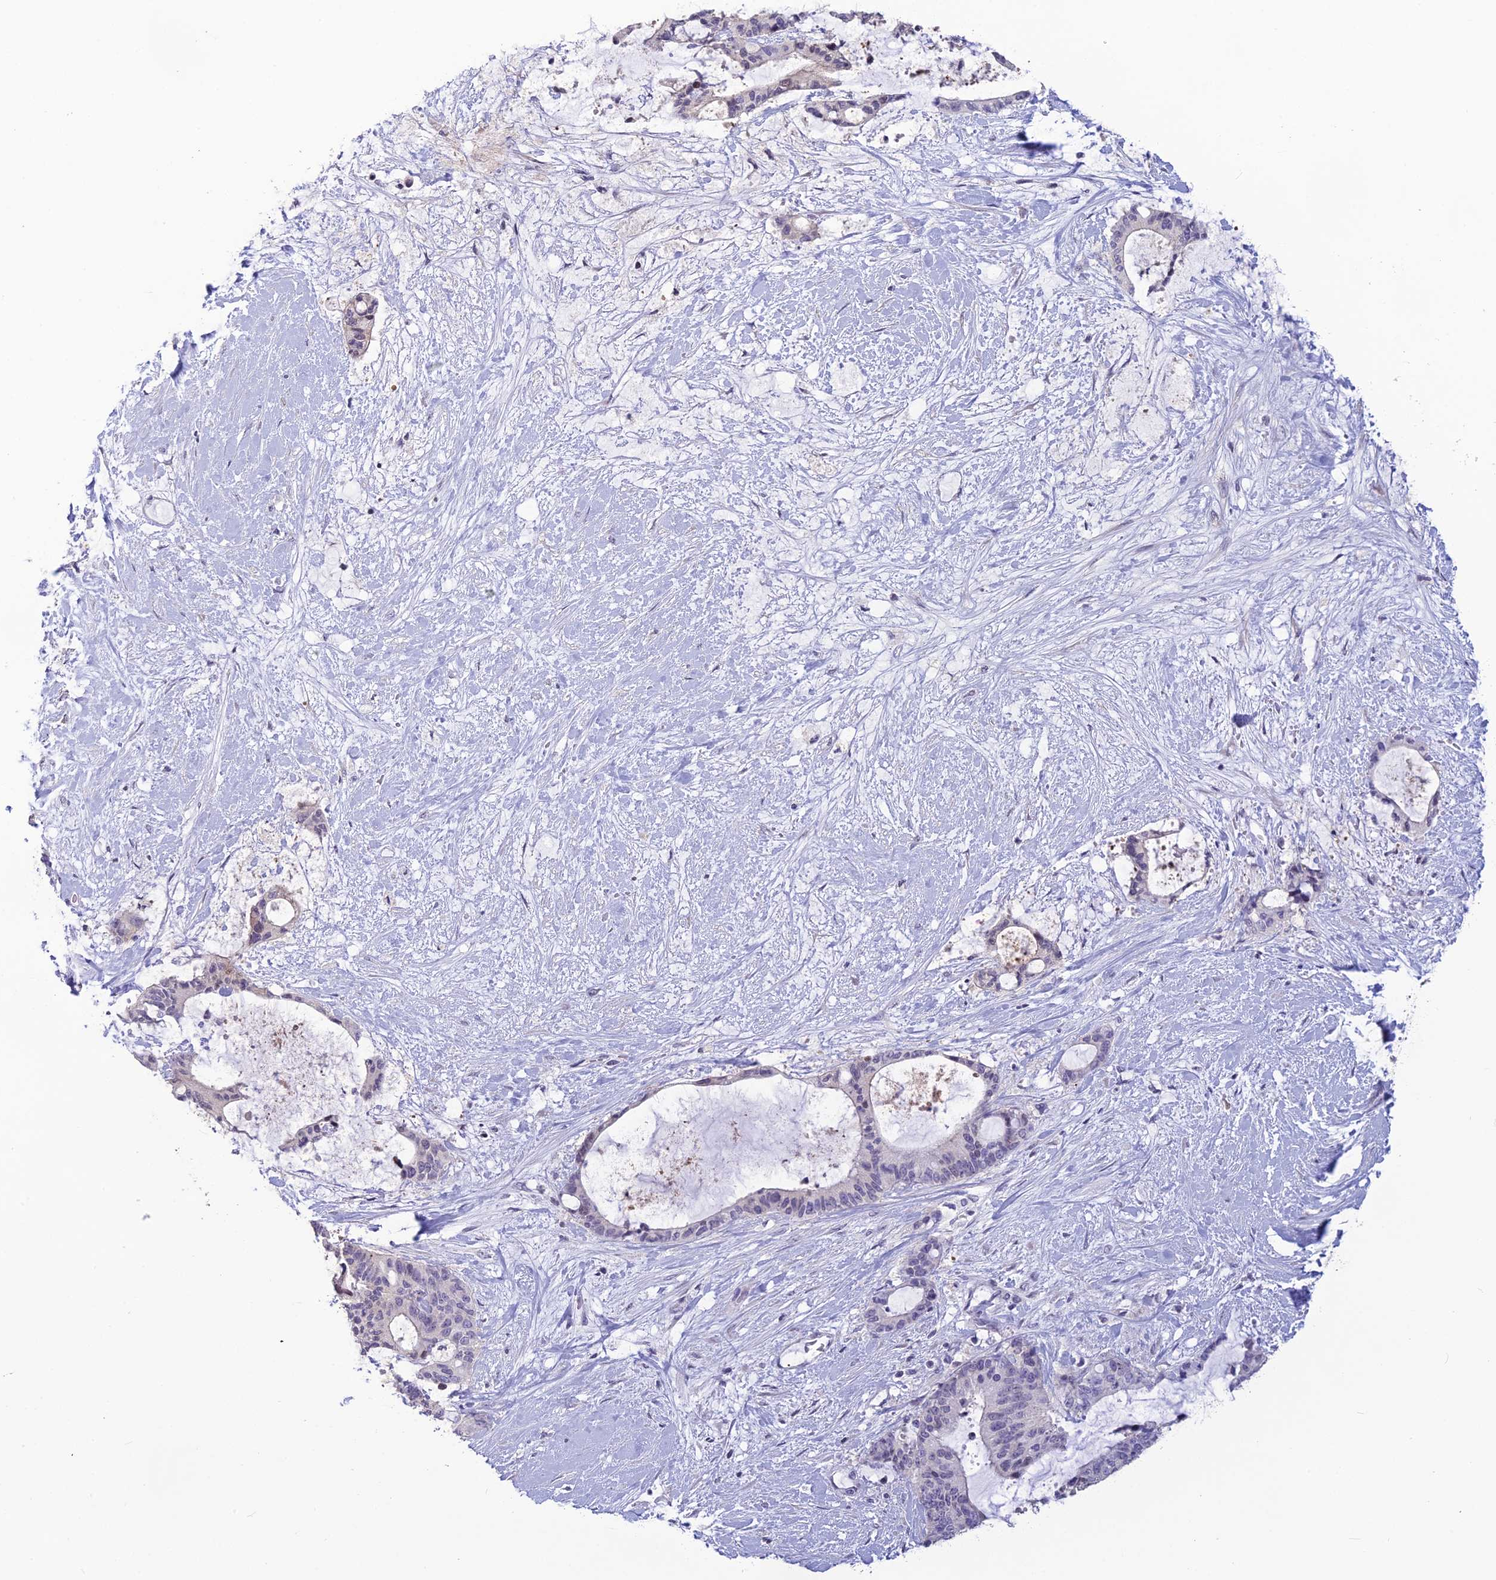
{"staining": {"intensity": "negative", "quantity": "none", "location": "none"}, "tissue": "liver cancer", "cell_type": "Tumor cells", "image_type": "cancer", "snomed": [{"axis": "morphology", "description": "Normal tissue, NOS"}, {"axis": "morphology", "description": "Cholangiocarcinoma"}, {"axis": "topography", "description": "Liver"}, {"axis": "topography", "description": "Peripheral nerve tissue"}], "caption": "DAB (3,3'-diaminobenzidine) immunohistochemical staining of cholangiocarcinoma (liver) reveals no significant staining in tumor cells.", "gene": "TMEM134", "patient": {"sex": "female", "age": 73}}